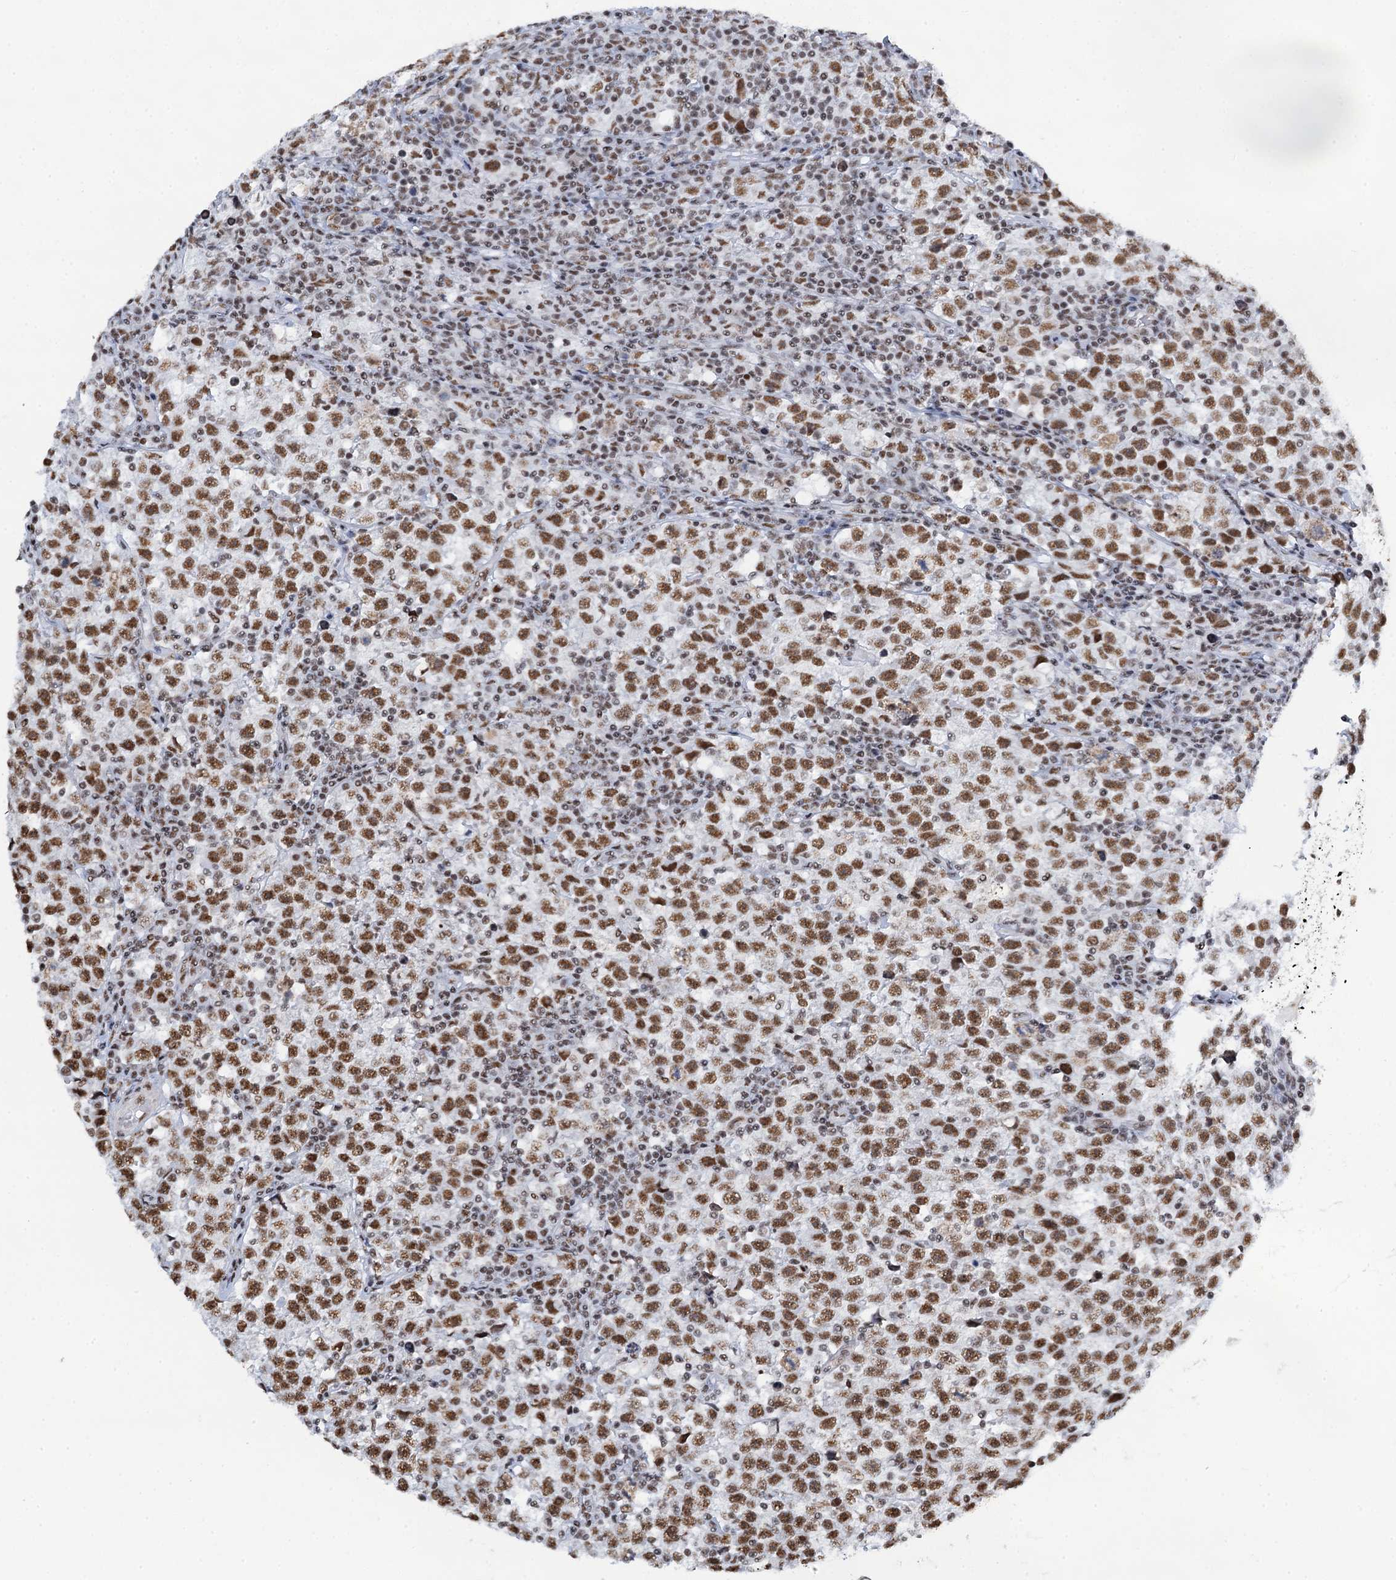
{"staining": {"intensity": "moderate", "quantity": ">75%", "location": "nuclear"}, "tissue": "testis cancer", "cell_type": "Tumor cells", "image_type": "cancer", "snomed": [{"axis": "morphology", "description": "Normal tissue, NOS"}, {"axis": "morphology", "description": "Seminoma, NOS"}, {"axis": "topography", "description": "Testis"}], "caption": "Testis seminoma was stained to show a protein in brown. There is medium levels of moderate nuclear positivity in approximately >75% of tumor cells.", "gene": "ZNF609", "patient": {"sex": "male", "age": 43}}